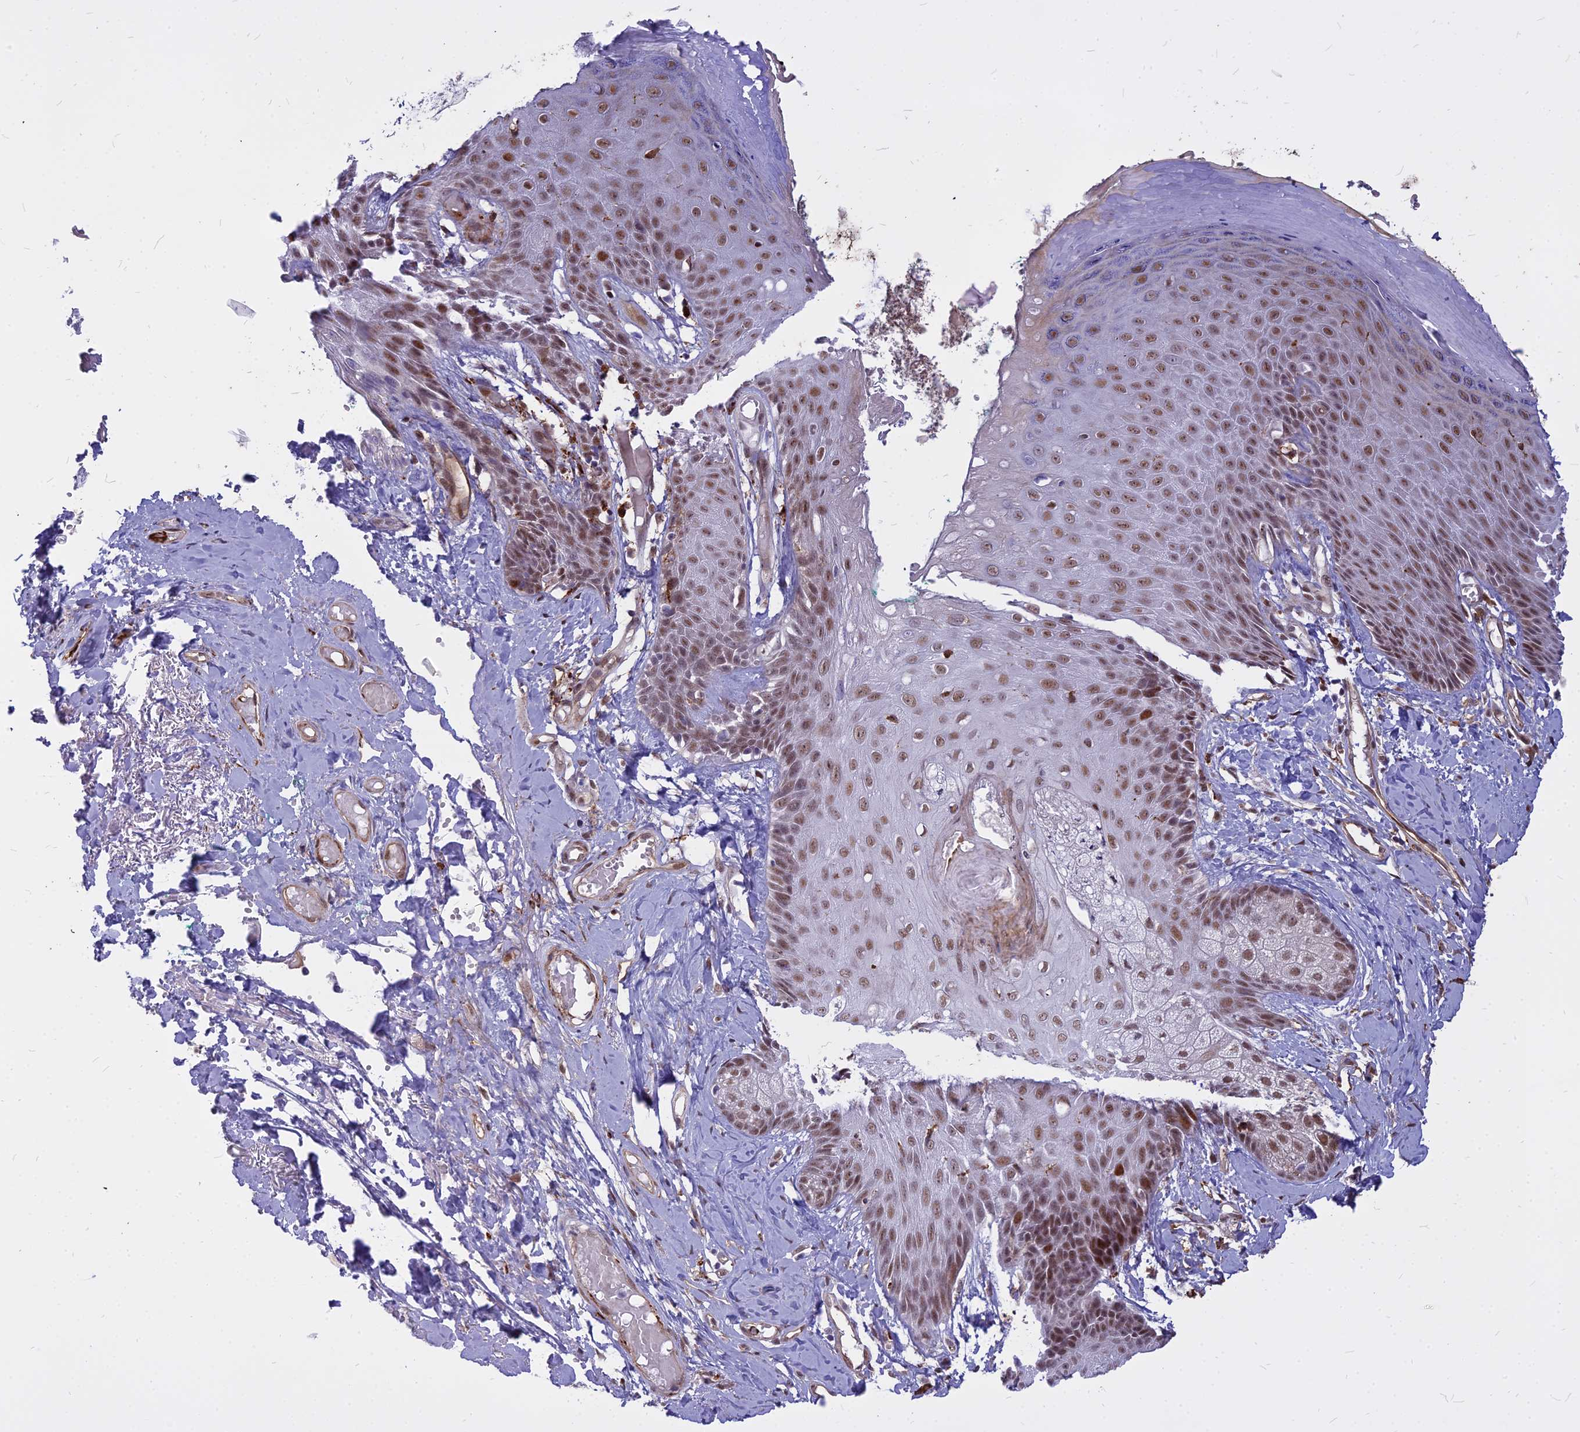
{"staining": {"intensity": "strong", "quantity": "25%-75%", "location": "nuclear"}, "tissue": "skin", "cell_type": "Epidermal cells", "image_type": "normal", "snomed": [{"axis": "morphology", "description": "Normal tissue, NOS"}, {"axis": "topography", "description": "Anal"}], "caption": "Immunohistochemistry of unremarkable human skin exhibits high levels of strong nuclear positivity in approximately 25%-75% of epidermal cells. Nuclei are stained in blue.", "gene": "ALG10B", "patient": {"sex": "male", "age": 78}}